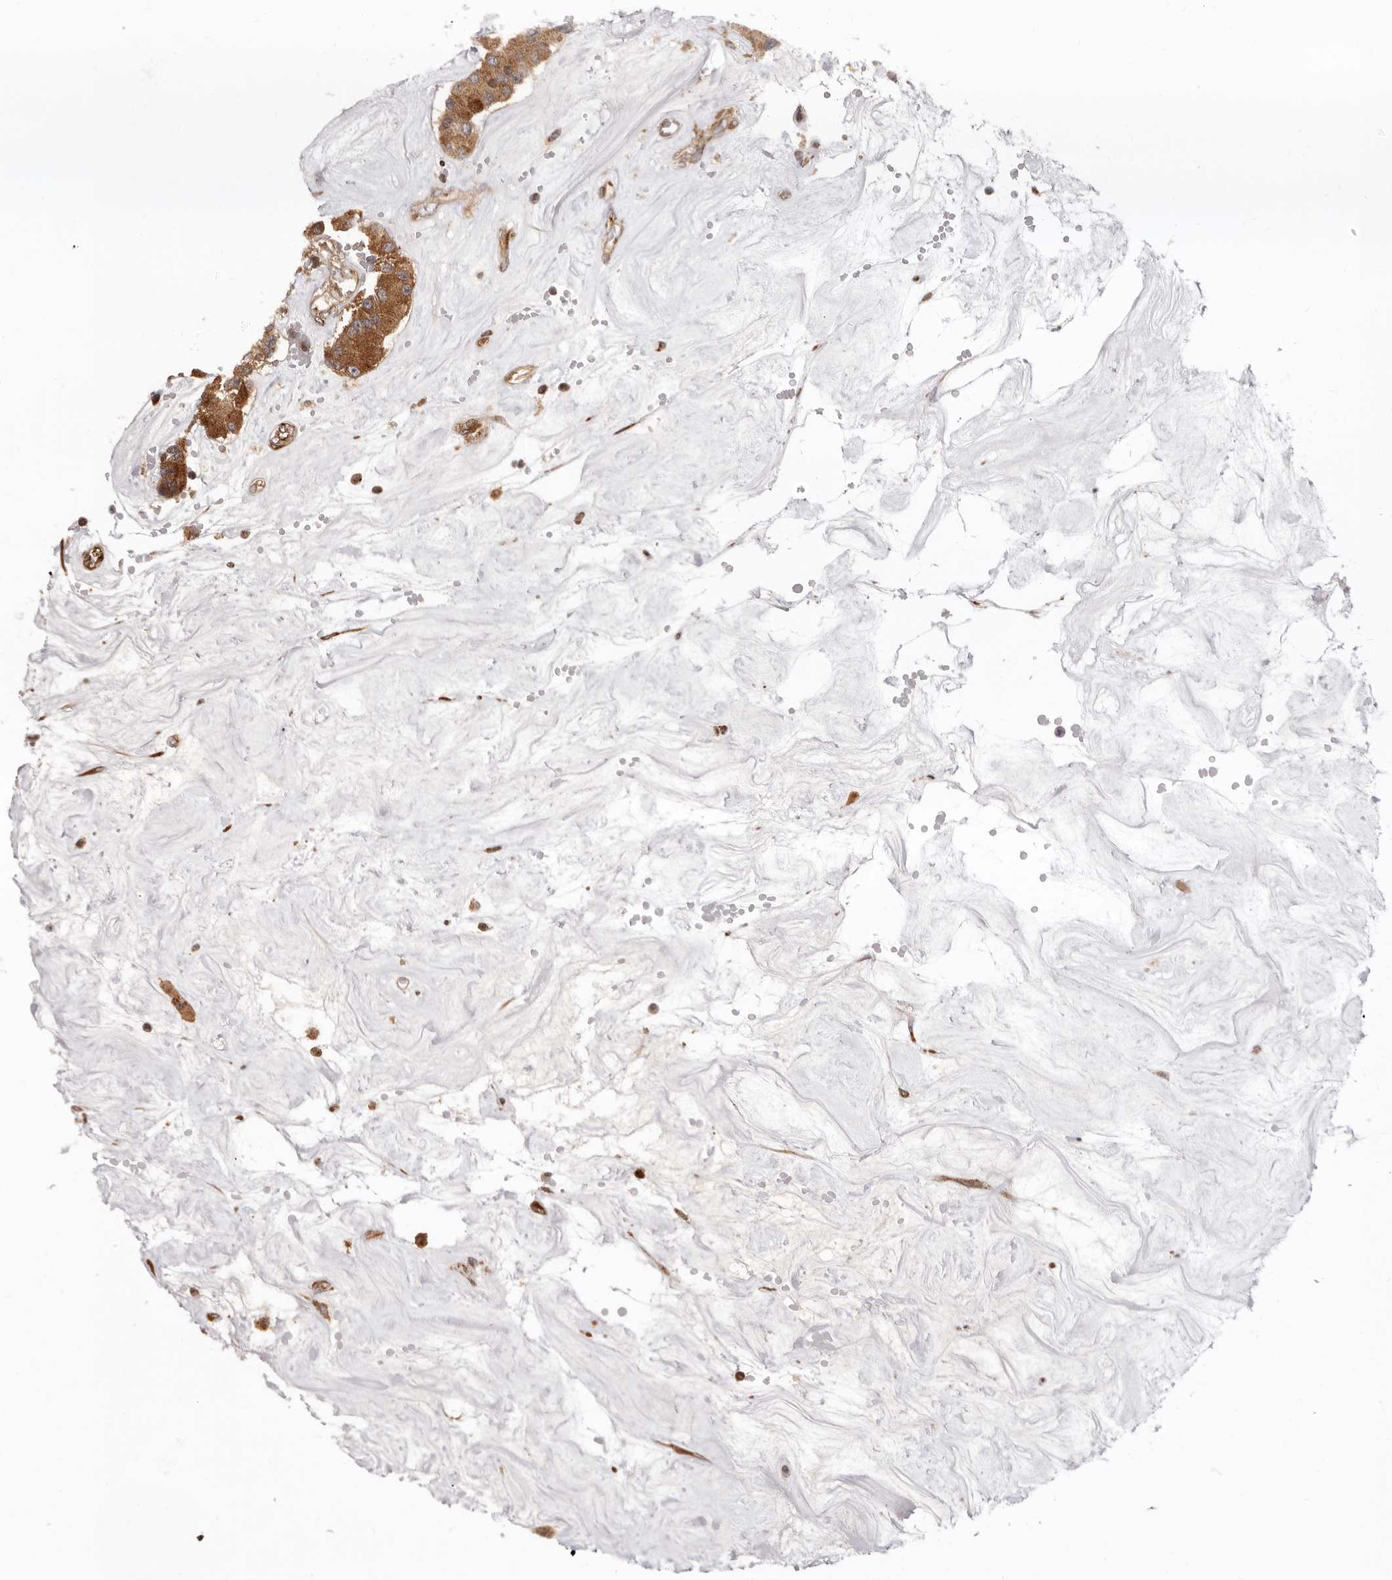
{"staining": {"intensity": "strong", "quantity": "25%-75%", "location": "cytoplasmic/membranous"}, "tissue": "carcinoid", "cell_type": "Tumor cells", "image_type": "cancer", "snomed": [{"axis": "morphology", "description": "Carcinoid, malignant, NOS"}, {"axis": "topography", "description": "Pancreas"}], "caption": "Immunohistochemical staining of carcinoid shows high levels of strong cytoplasmic/membranous protein positivity in about 25%-75% of tumor cells.", "gene": "GPR27", "patient": {"sex": "male", "age": 41}}